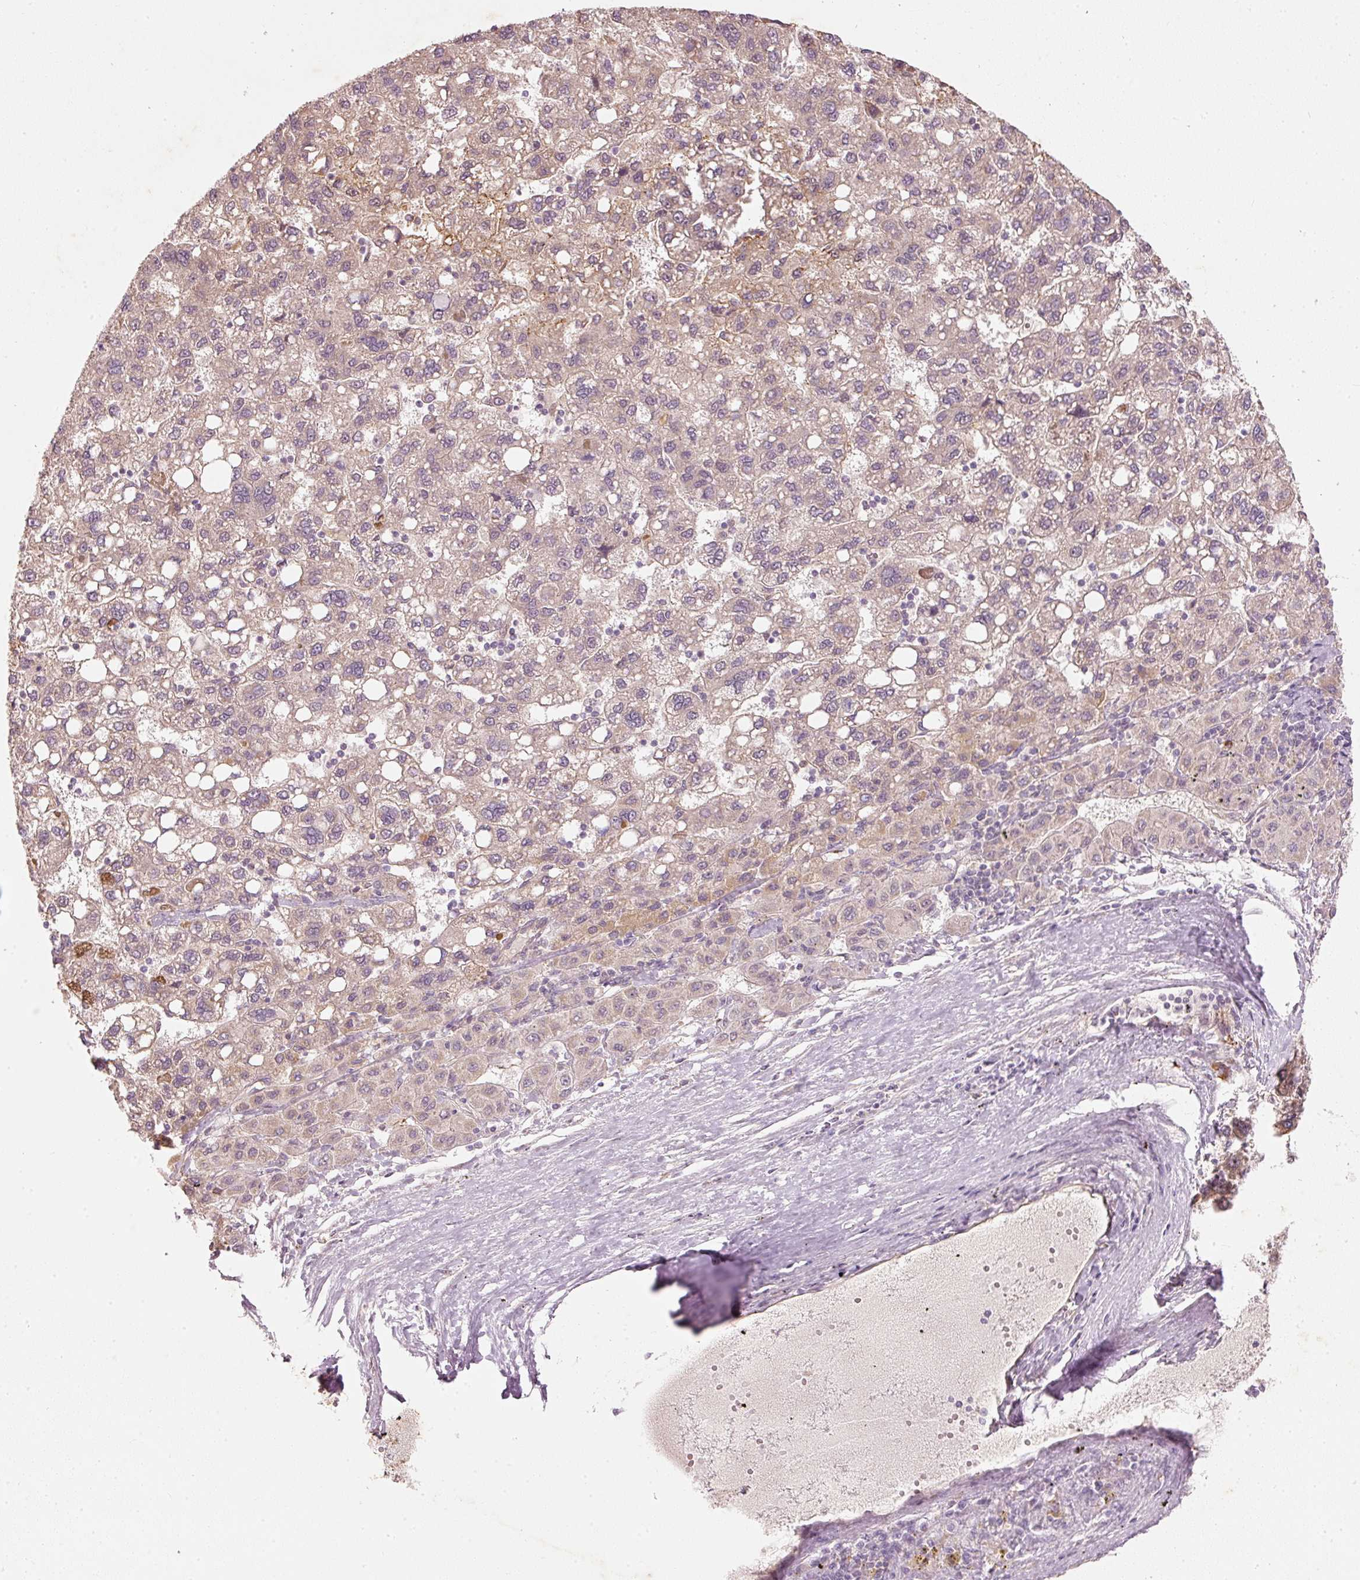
{"staining": {"intensity": "weak", "quantity": ">75%", "location": "cytoplasmic/membranous"}, "tissue": "liver cancer", "cell_type": "Tumor cells", "image_type": "cancer", "snomed": [{"axis": "morphology", "description": "Carcinoma, Hepatocellular, NOS"}, {"axis": "topography", "description": "Liver"}], "caption": "Protein expression analysis of liver cancer exhibits weak cytoplasmic/membranous staining in approximately >75% of tumor cells.", "gene": "RGL2", "patient": {"sex": "female", "age": 82}}